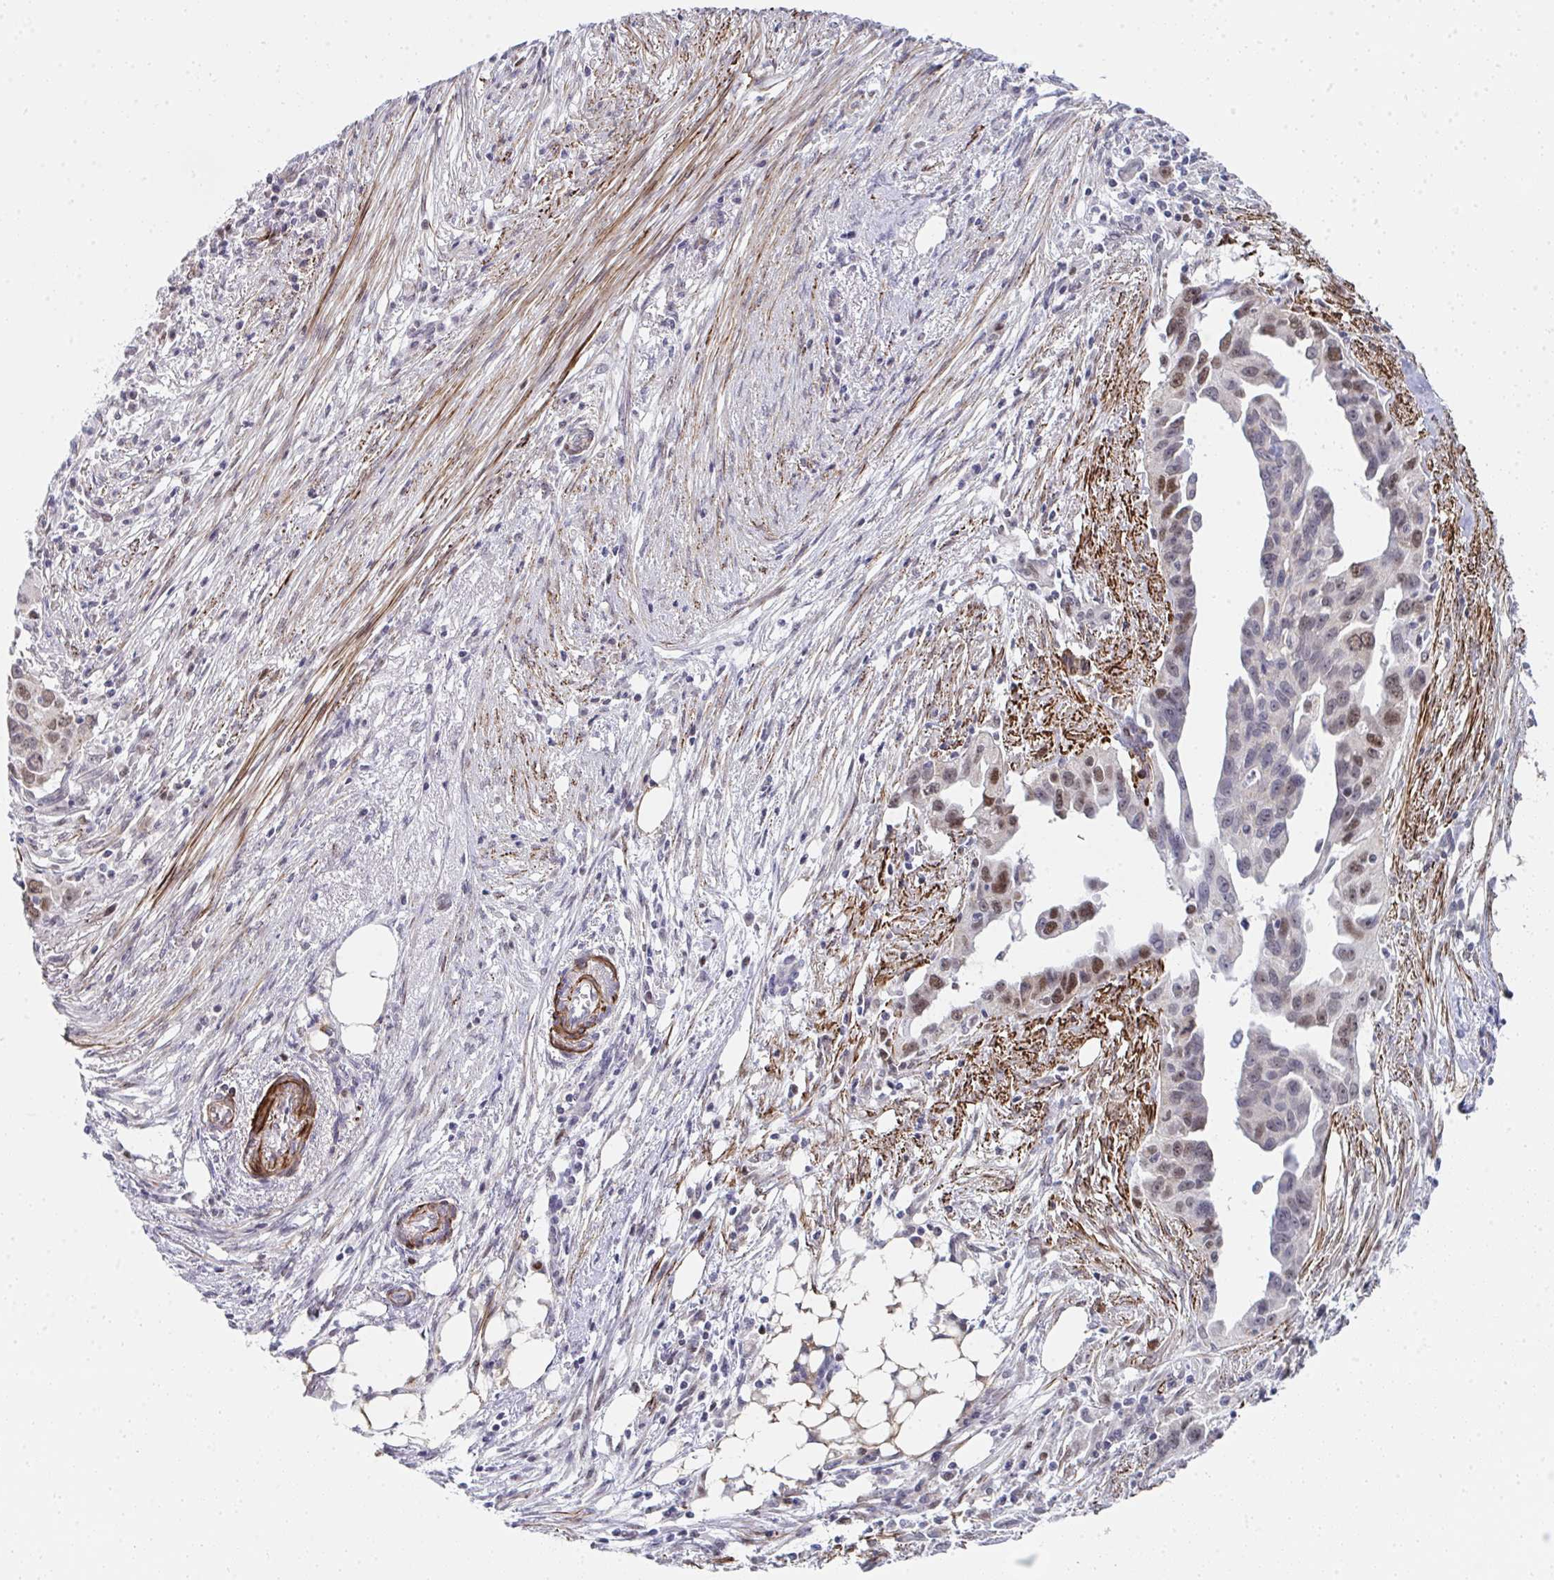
{"staining": {"intensity": "moderate", "quantity": "25%-75%", "location": "nuclear"}, "tissue": "ovarian cancer", "cell_type": "Tumor cells", "image_type": "cancer", "snomed": [{"axis": "morphology", "description": "Carcinoma, endometroid"}, {"axis": "morphology", "description": "Cystadenocarcinoma, serous, NOS"}, {"axis": "topography", "description": "Ovary"}], "caption": "Approximately 25%-75% of tumor cells in human serous cystadenocarcinoma (ovarian) demonstrate moderate nuclear protein staining as visualized by brown immunohistochemical staining.", "gene": "GINS2", "patient": {"sex": "female", "age": 45}}